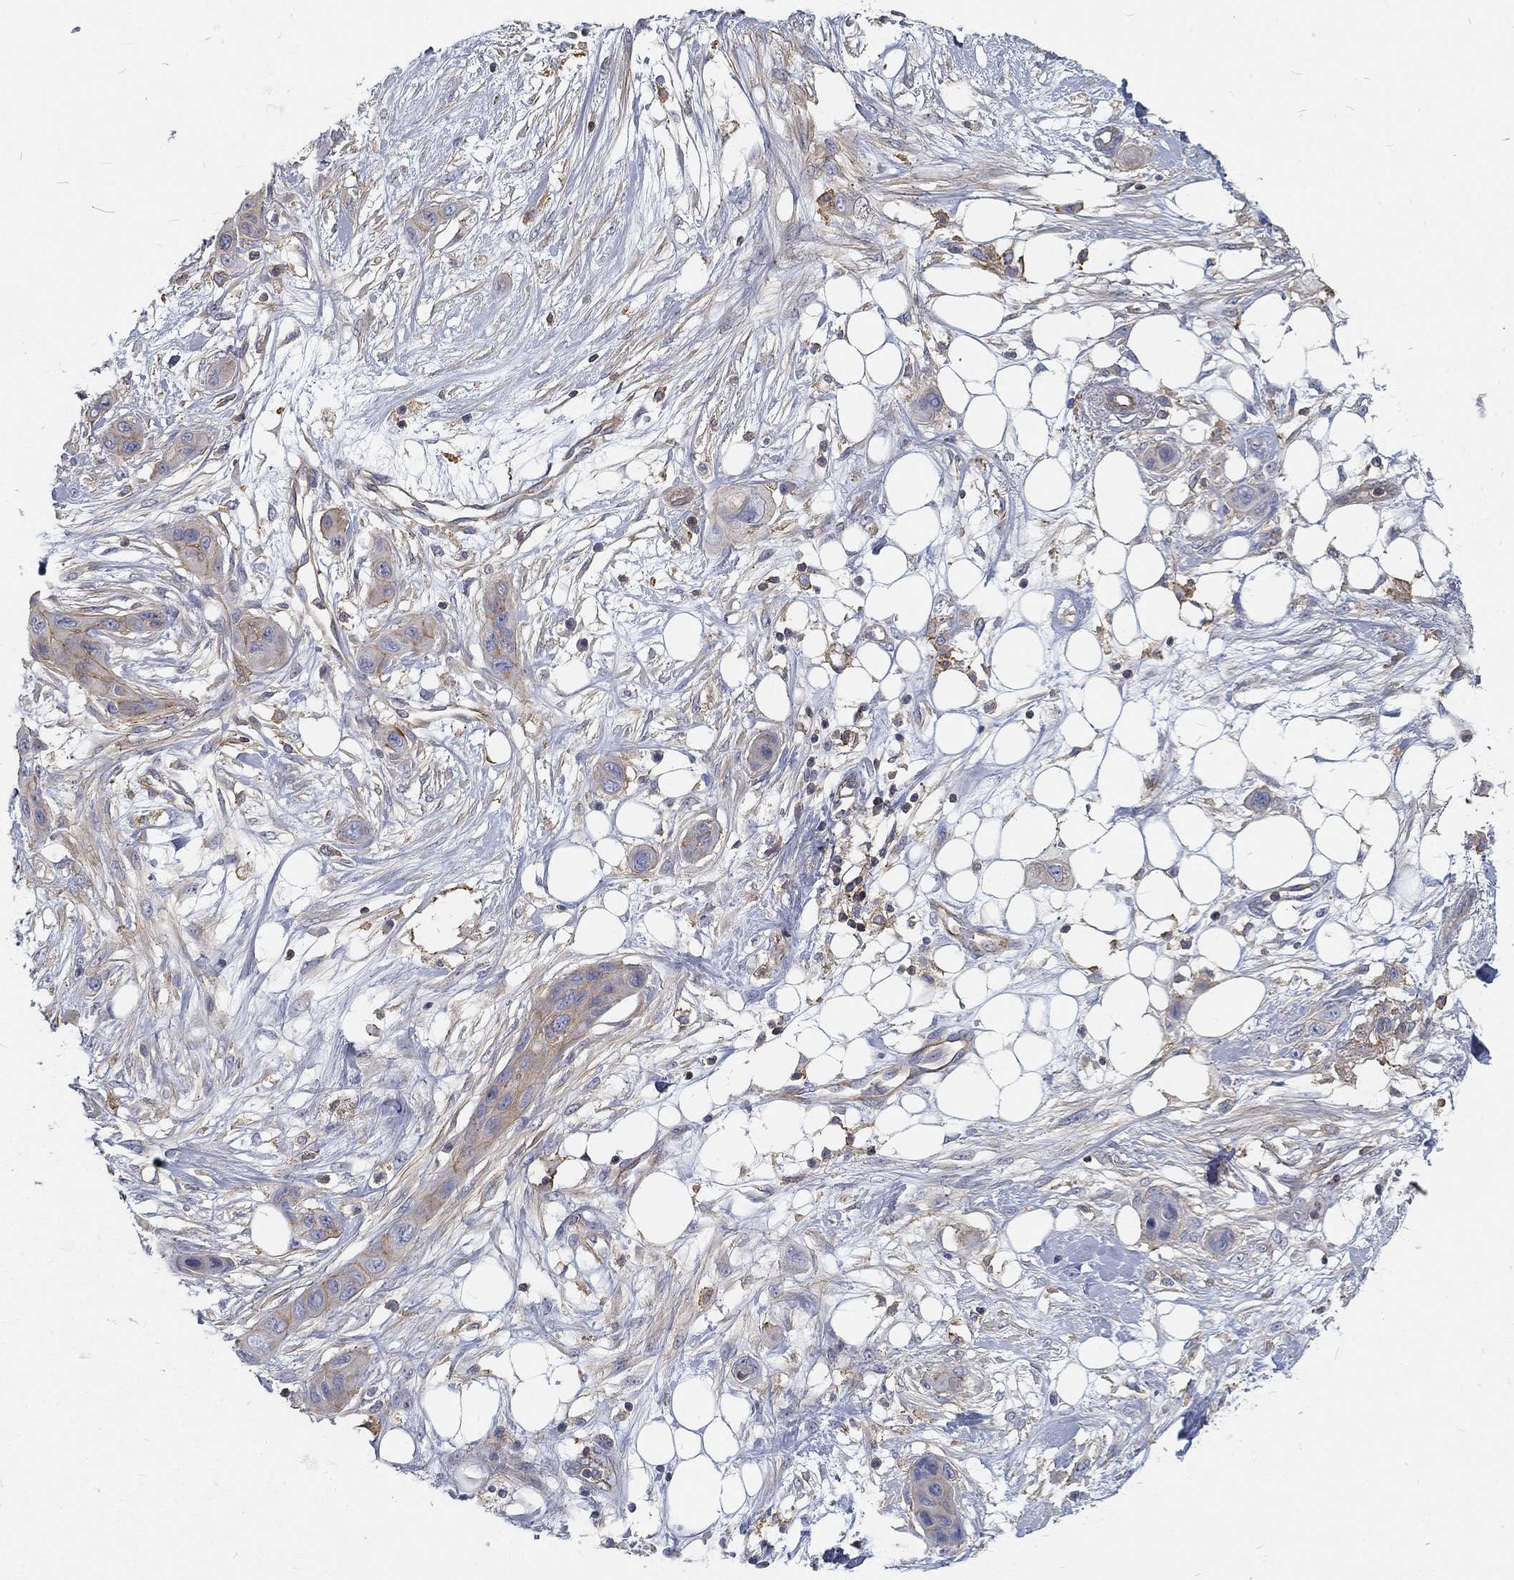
{"staining": {"intensity": "moderate", "quantity": "<25%", "location": "cytoplasmic/membranous"}, "tissue": "skin cancer", "cell_type": "Tumor cells", "image_type": "cancer", "snomed": [{"axis": "morphology", "description": "Squamous cell carcinoma, NOS"}, {"axis": "topography", "description": "Skin"}], "caption": "DAB immunohistochemical staining of skin squamous cell carcinoma demonstrates moderate cytoplasmic/membranous protein expression in about <25% of tumor cells.", "gene": "MTMR11", "patient": {"sex": "male", "age": 79}}